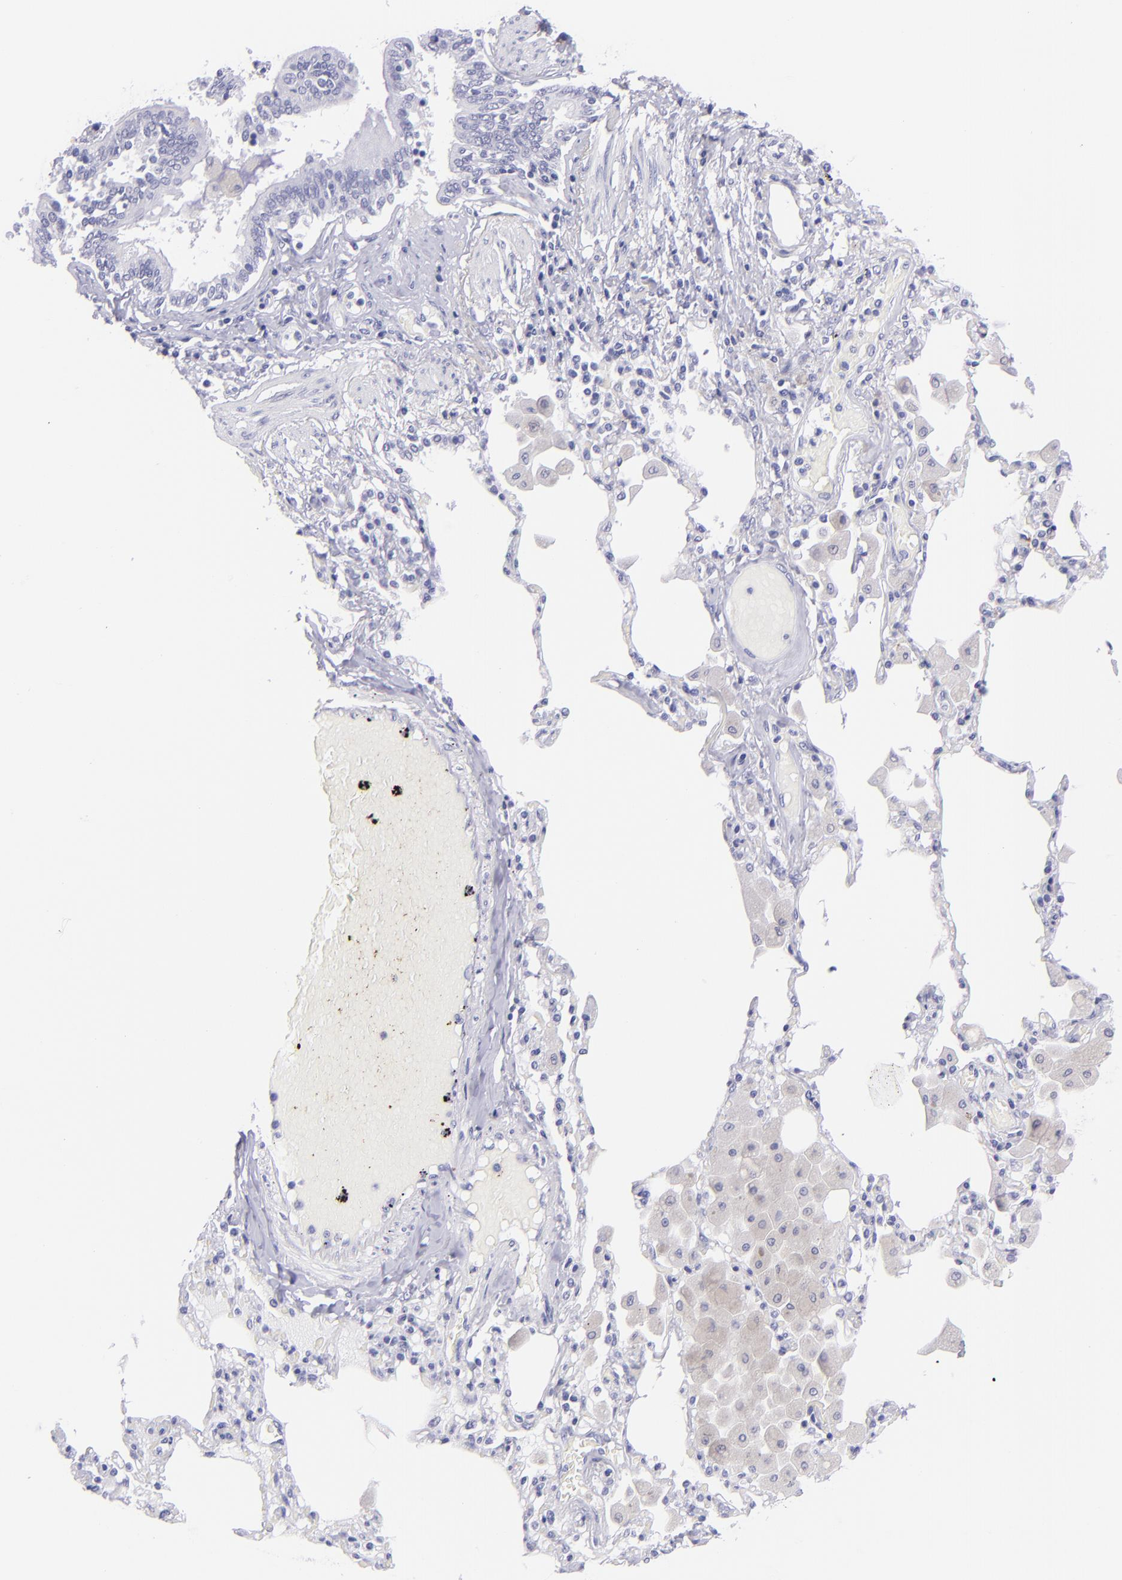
{"staining": {"intensity": "negative", "quantity": "none", "location": "none"}, "tissue": "bronchus", "cell_type": "Respiratory epithelial cells", "image_type": "normal", "snomed": [{"axis": "morphology", "description": "Normal tissue, NOS"}, {"axis": "morphology", "description": "Squamous cell carcinoma, NOS"}, {"axis": "topography", "description": "Bronchus"}, {"axis": "topography", "description": "Lung"}], "caption": "IHC histopathology image of benign bronchus: human bronchus stained with DAB (3,3'-diaminobenzidine) demonstrates no significant protein positivity in respiratory epithelial cells. (Brightfield microscopy of DAB IHC at high magnification).", "gene": "PIP", "patient": {"sex": "female", "age": 47}}